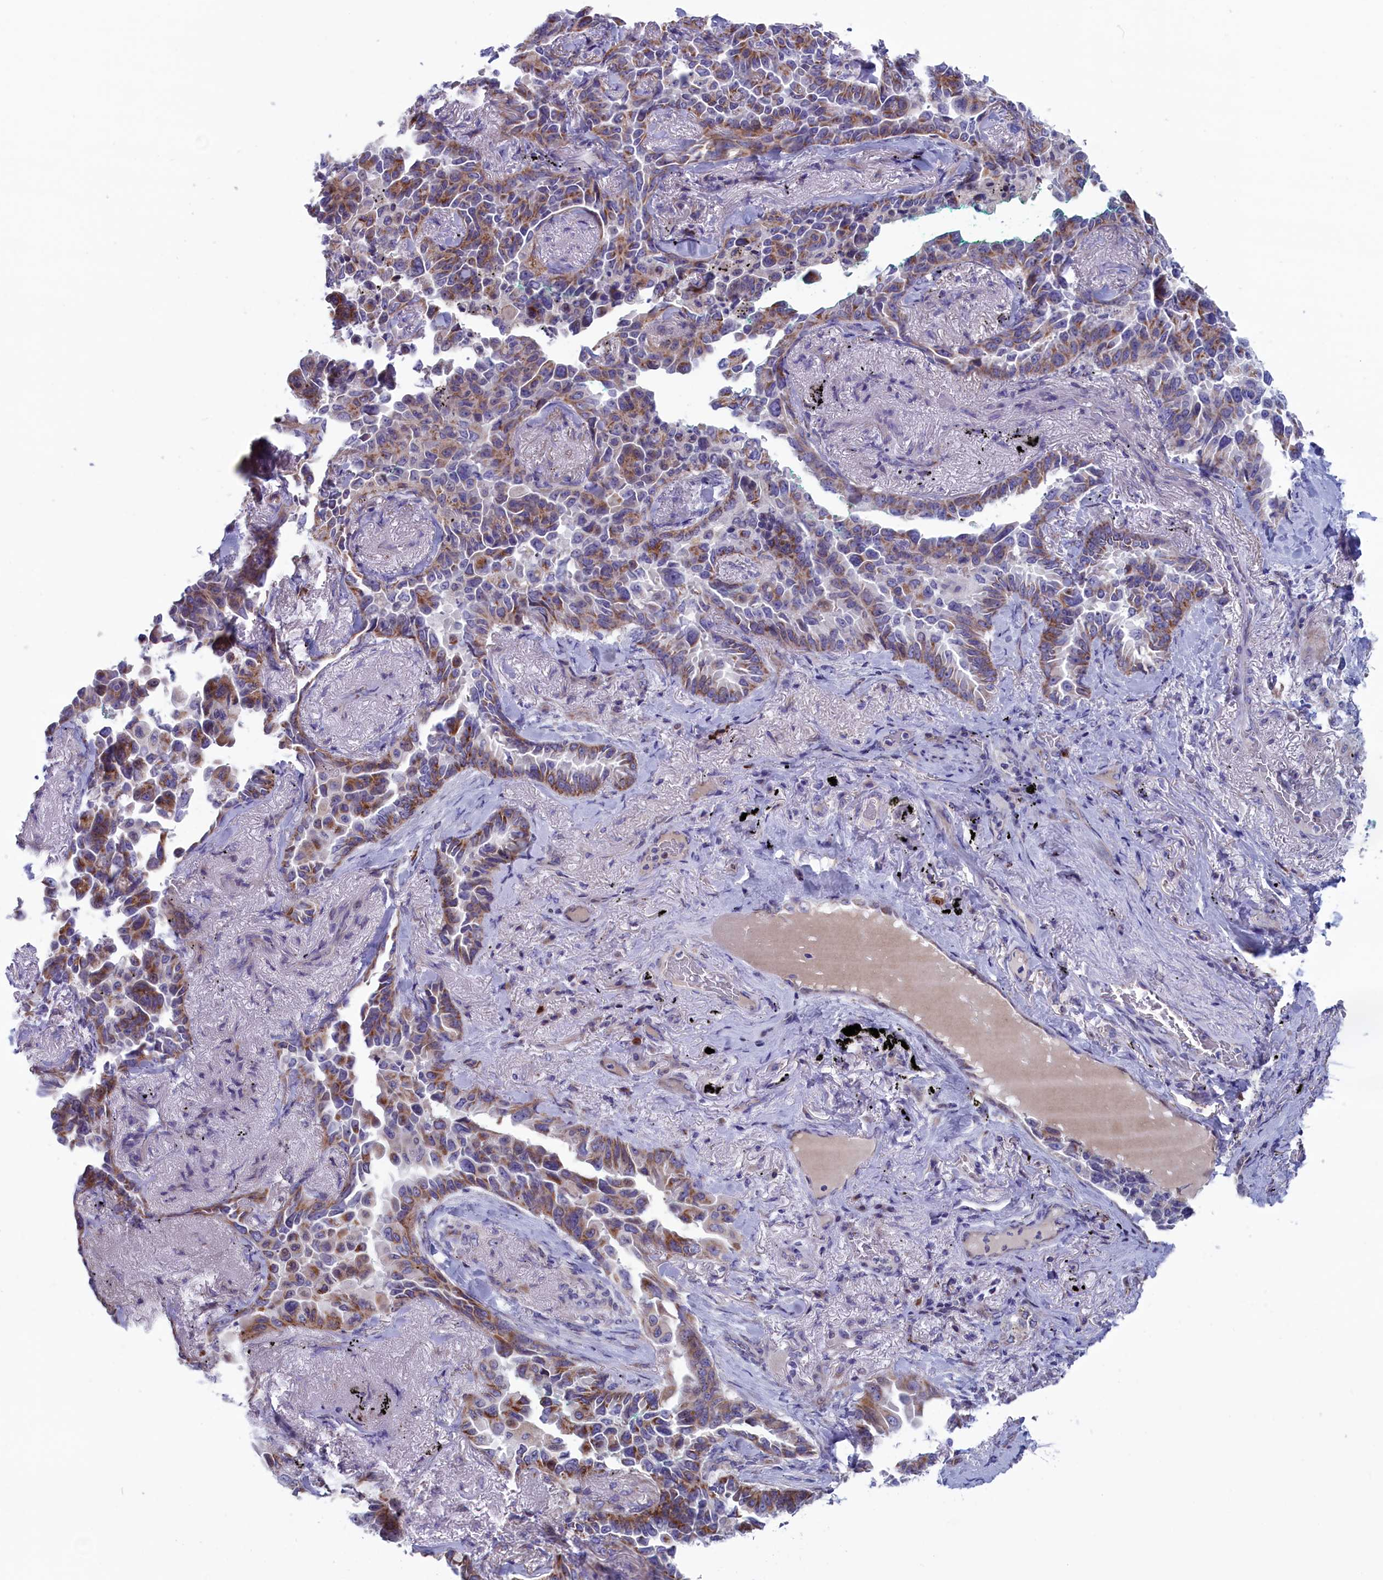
{"staining": {"intensity": "moderate", "quantity": "25%-75%", "location": "cytoplasmic/membranous"}, "tissue": "lung cancer", "cell_type": "Tumor cells", "image_type": "cancer", "snomed": [{"axis": "morphology", "description": "Adenocarcinoma, NOS"}, {"axis": "topography", "description": "Lung"}], "caption": "Protein expression analysis of human lung adenocarcinoma reveals moderate cytoplasmic/membranous positivity in about 25%-75% of tumor cells. (Brightfield microscopy of DAB IHC at high magnification).", "gene": "NIBAN3", "patient": {"sex": "female", "age": 67}}